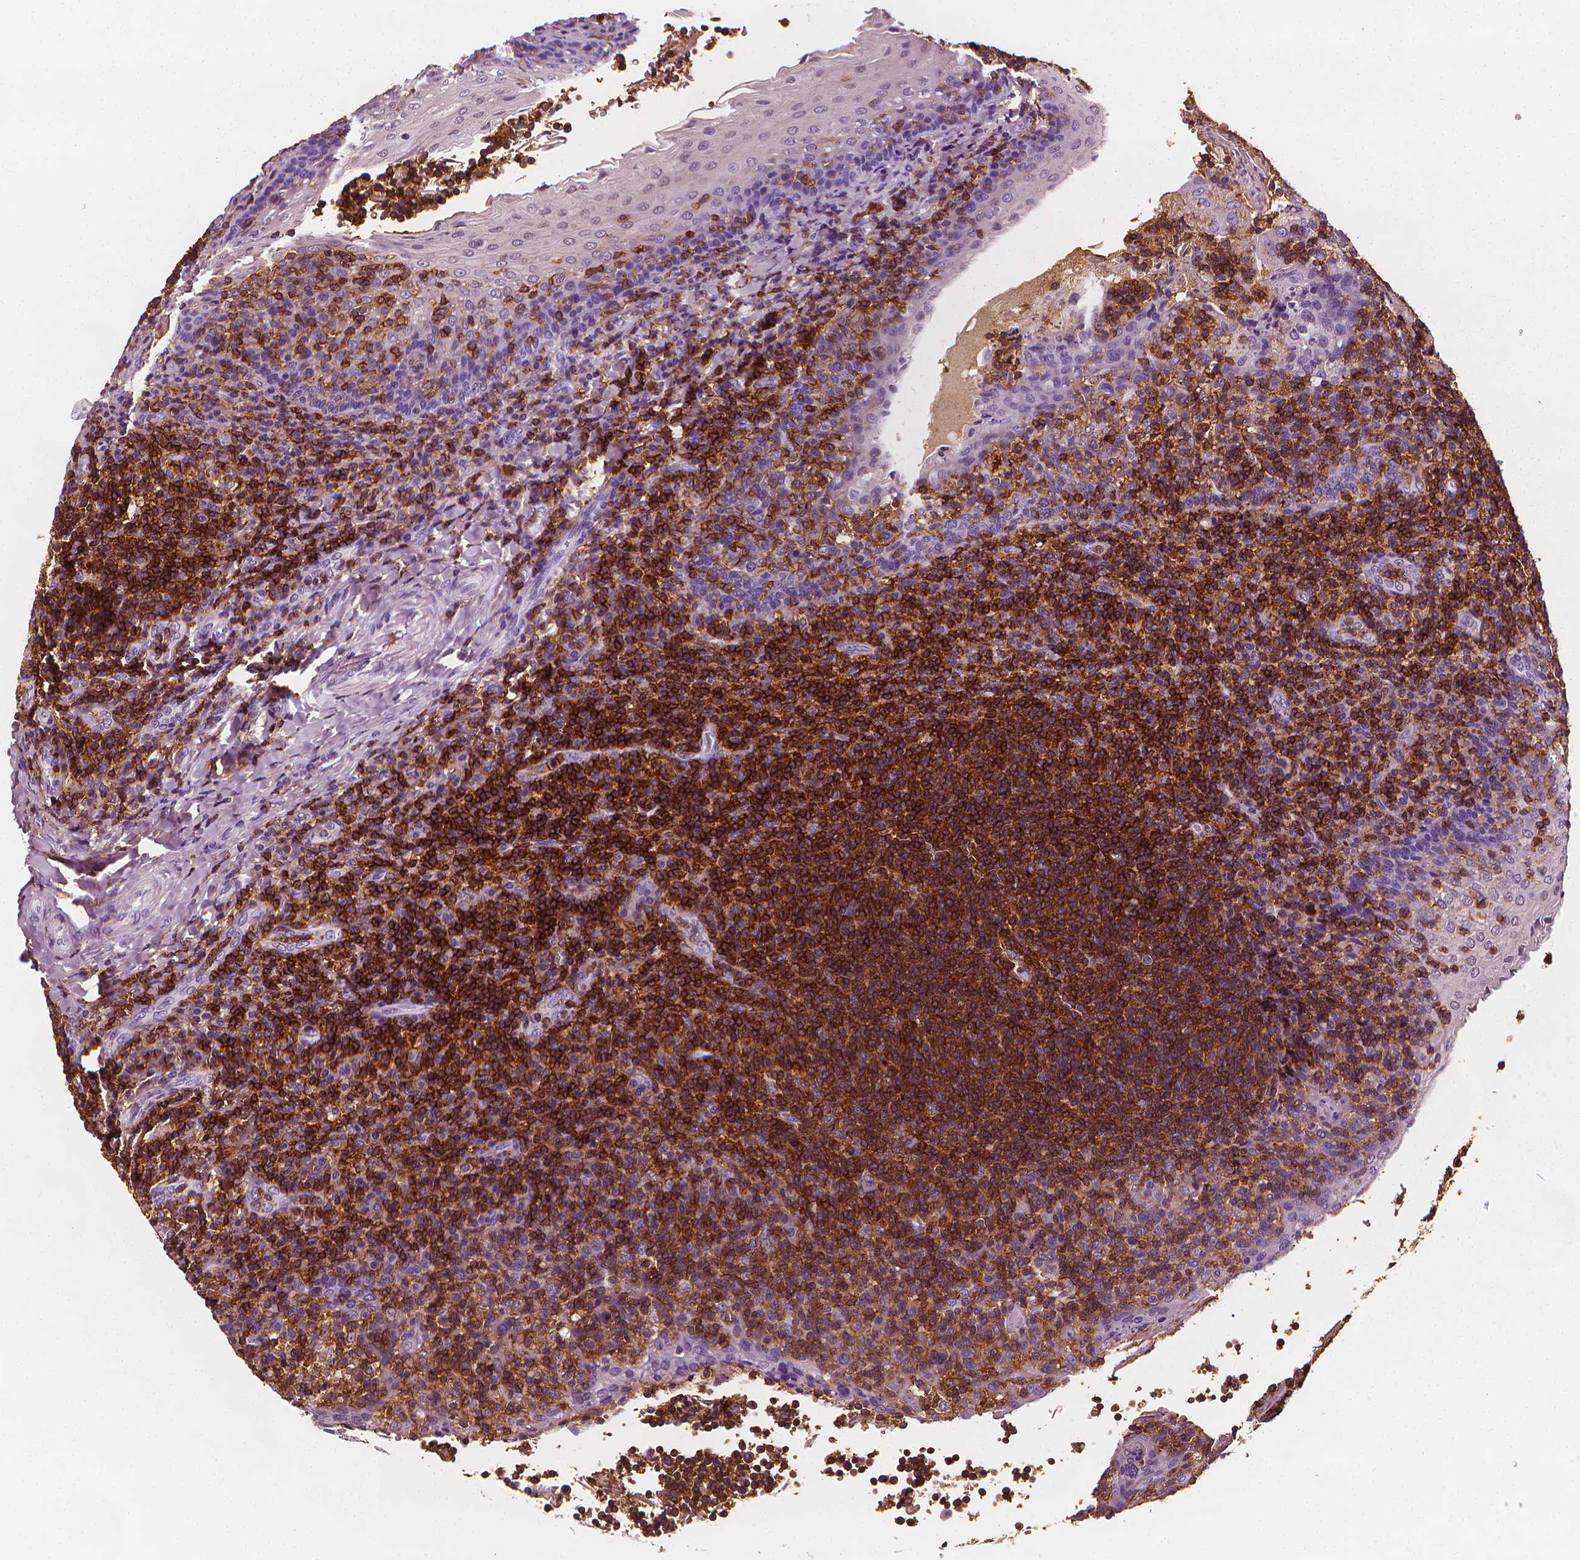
{"staining": {"intensity": "strong", "quantity": ">75%", "location": "cytoplasmic/membranous"}, "tissue": "tonsil", "cell_type": "Germinal center cells", "image_type": "normal", "snomed": [{"axis": "morphology", "description": "Normal tissue, NOS"}, {"axis": "topography", "description": "Tonsil"}], "caption": "DAB (3,3'-diaminobenzidine) immunohistochemical staining of unremarkable human tonsil demonstrates strong cytoplasmic/membranous protein staining in about >75% of germinal center cells.", "gene": "PTPRC", "patient": {"sex": "female", "age": 10}}